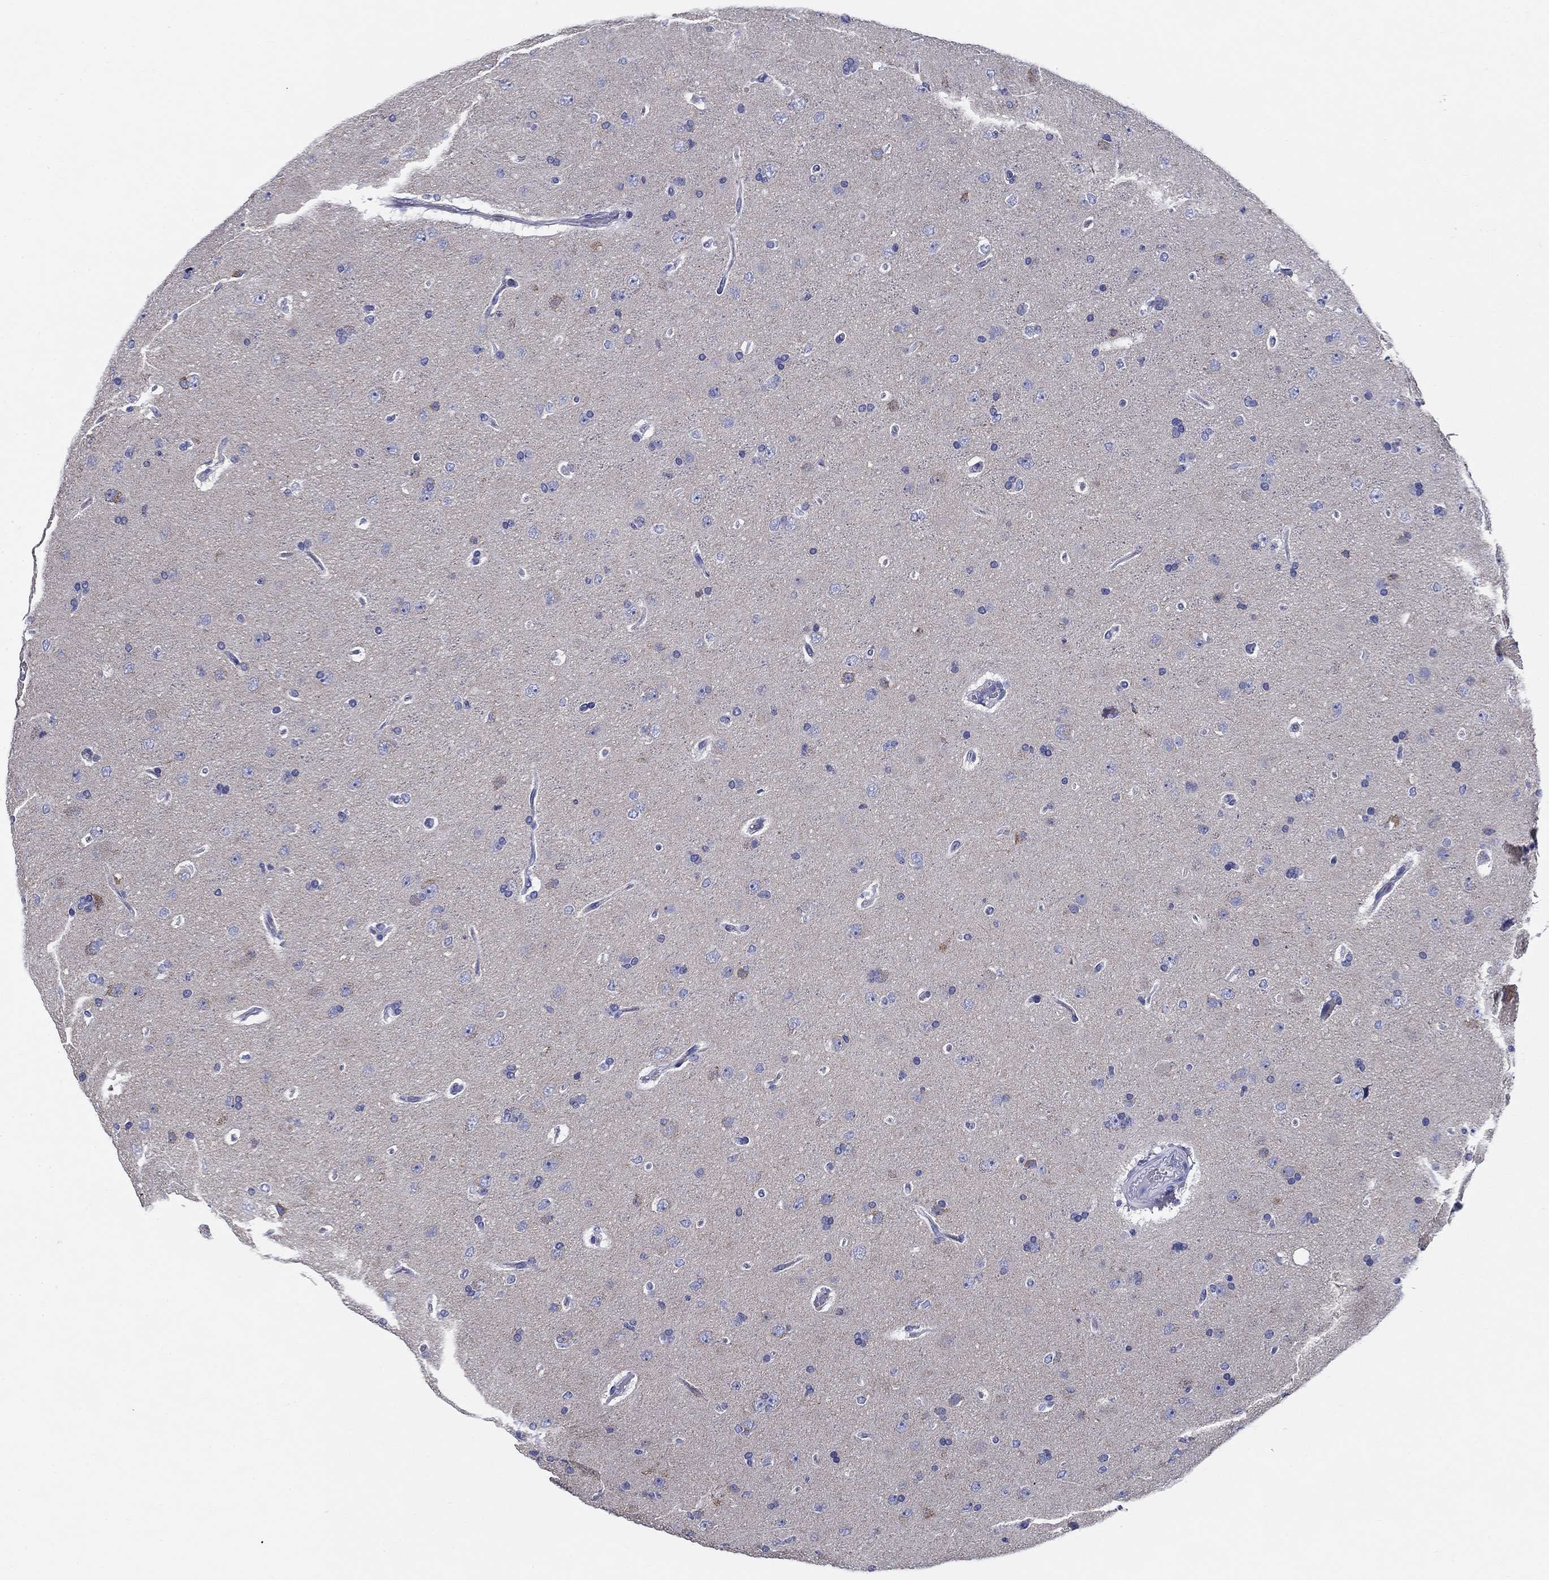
{"staining": {"intensity": "negative", "quantity": "none", "location": "none"}, "tissue": "glioma", "cell_type": "Tumor cells", "image_type": "cancer", "snomed": [{"axis": "morphology", "description": "Glioma, malignant, NOS"}, {"axis": "topography", "description": "Cerebral cortex"}], "caption": "Immunohistochemistry (IHC) photomicrograph of neoplastic tissue: human glioma stained with DAB demonstrates no significant protein expression in tumor cells.", "gene": "UPB1", "patient": {"sex": "male", "age": 58}}